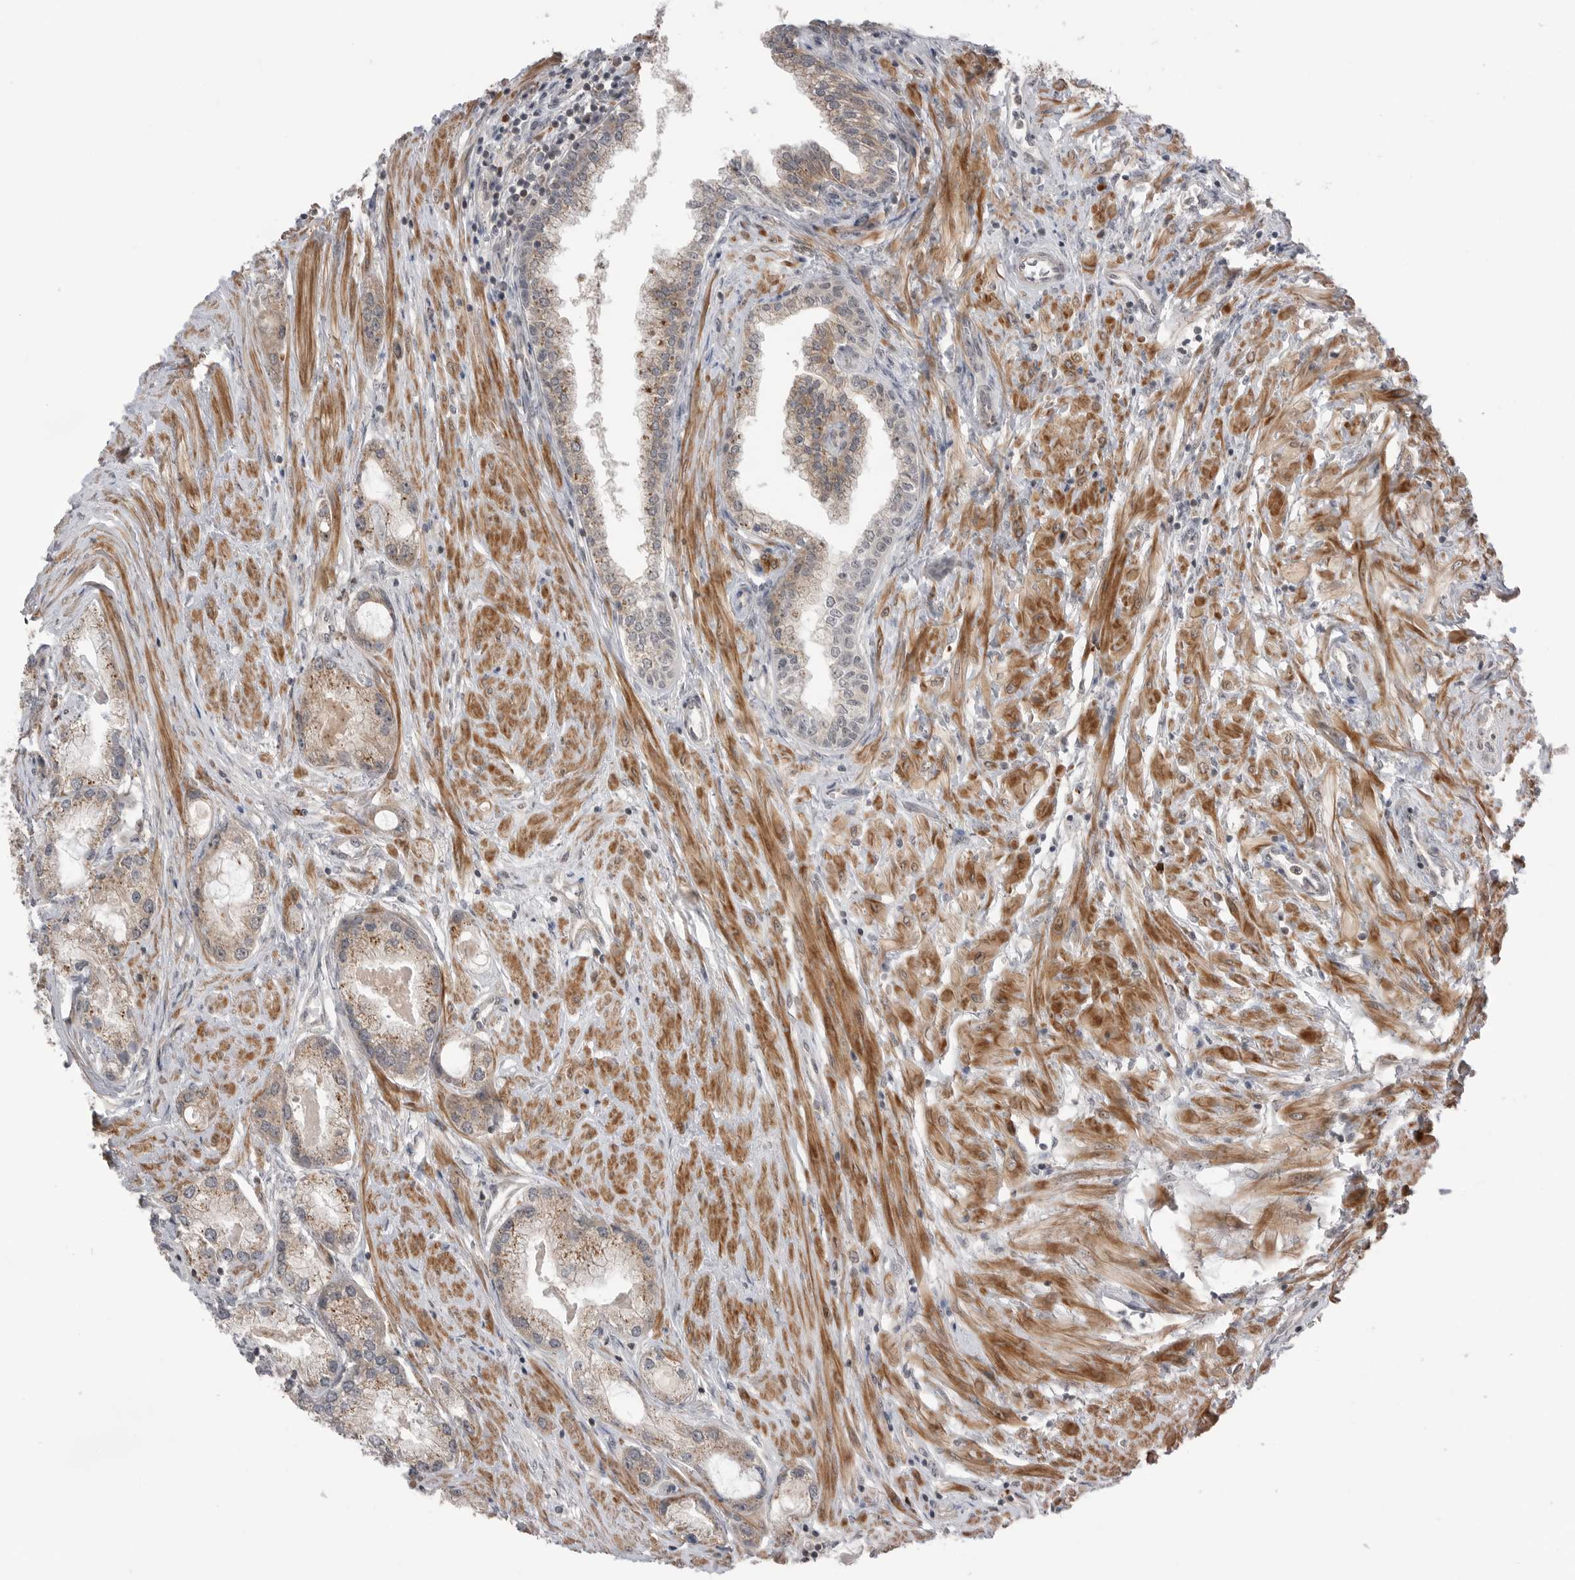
{"staining": {"intensity": "weak", "quantity": ">75%", "location": "cytoplasmic/membranous"}, "tissue": "prostate cancer", "cell_type": "Tumor cells", "image_type": "cancer", "snomed": [{"axis": "morphology", "description": "Adenocarcinoma, Low grade"}, {"axis": "topography", "description": "Prostate"}], "caption": "The immunohistochemical stain labels weak cytoplasmic/membranous staining in tumor cells of prostate low-grade adenocarcinoma tissue. (brown staining indicates protein expression, while blue staining denotes nuclei).", "gene": "PEAK1", "patient": {"sex": "male", "age": 62}}